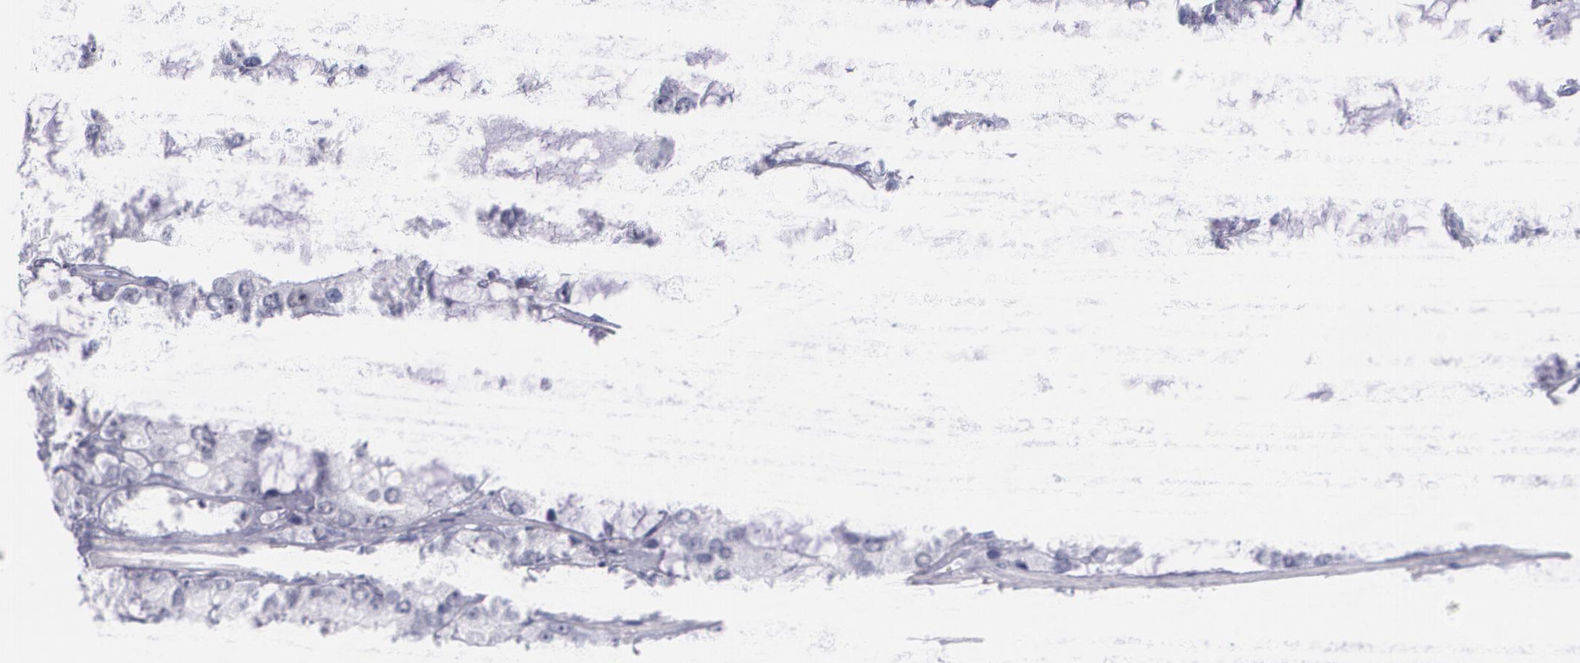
{"staining": {"intensity": "negative", "quantity": "none", "location": "none"}, "tissue": "prostate cancer", "cell_type": "Tumor cells", "image_type": "cancer", "snomed": [{"axis": "morphology", "description": "Adenocarcinoma, High grade"}, {"axis": "topography", "description": "Prostate"}], "caption": "High power microscopy histopathology image of an immunohistochemistry (IHC) micrograph of prostate cancer, revealing no significant expression in tumor cells. (Immunohistochemistry, brightfield microscopy, high magnification).", "gene": "TP53", "patient": {"sex": "male", "age": 67}}